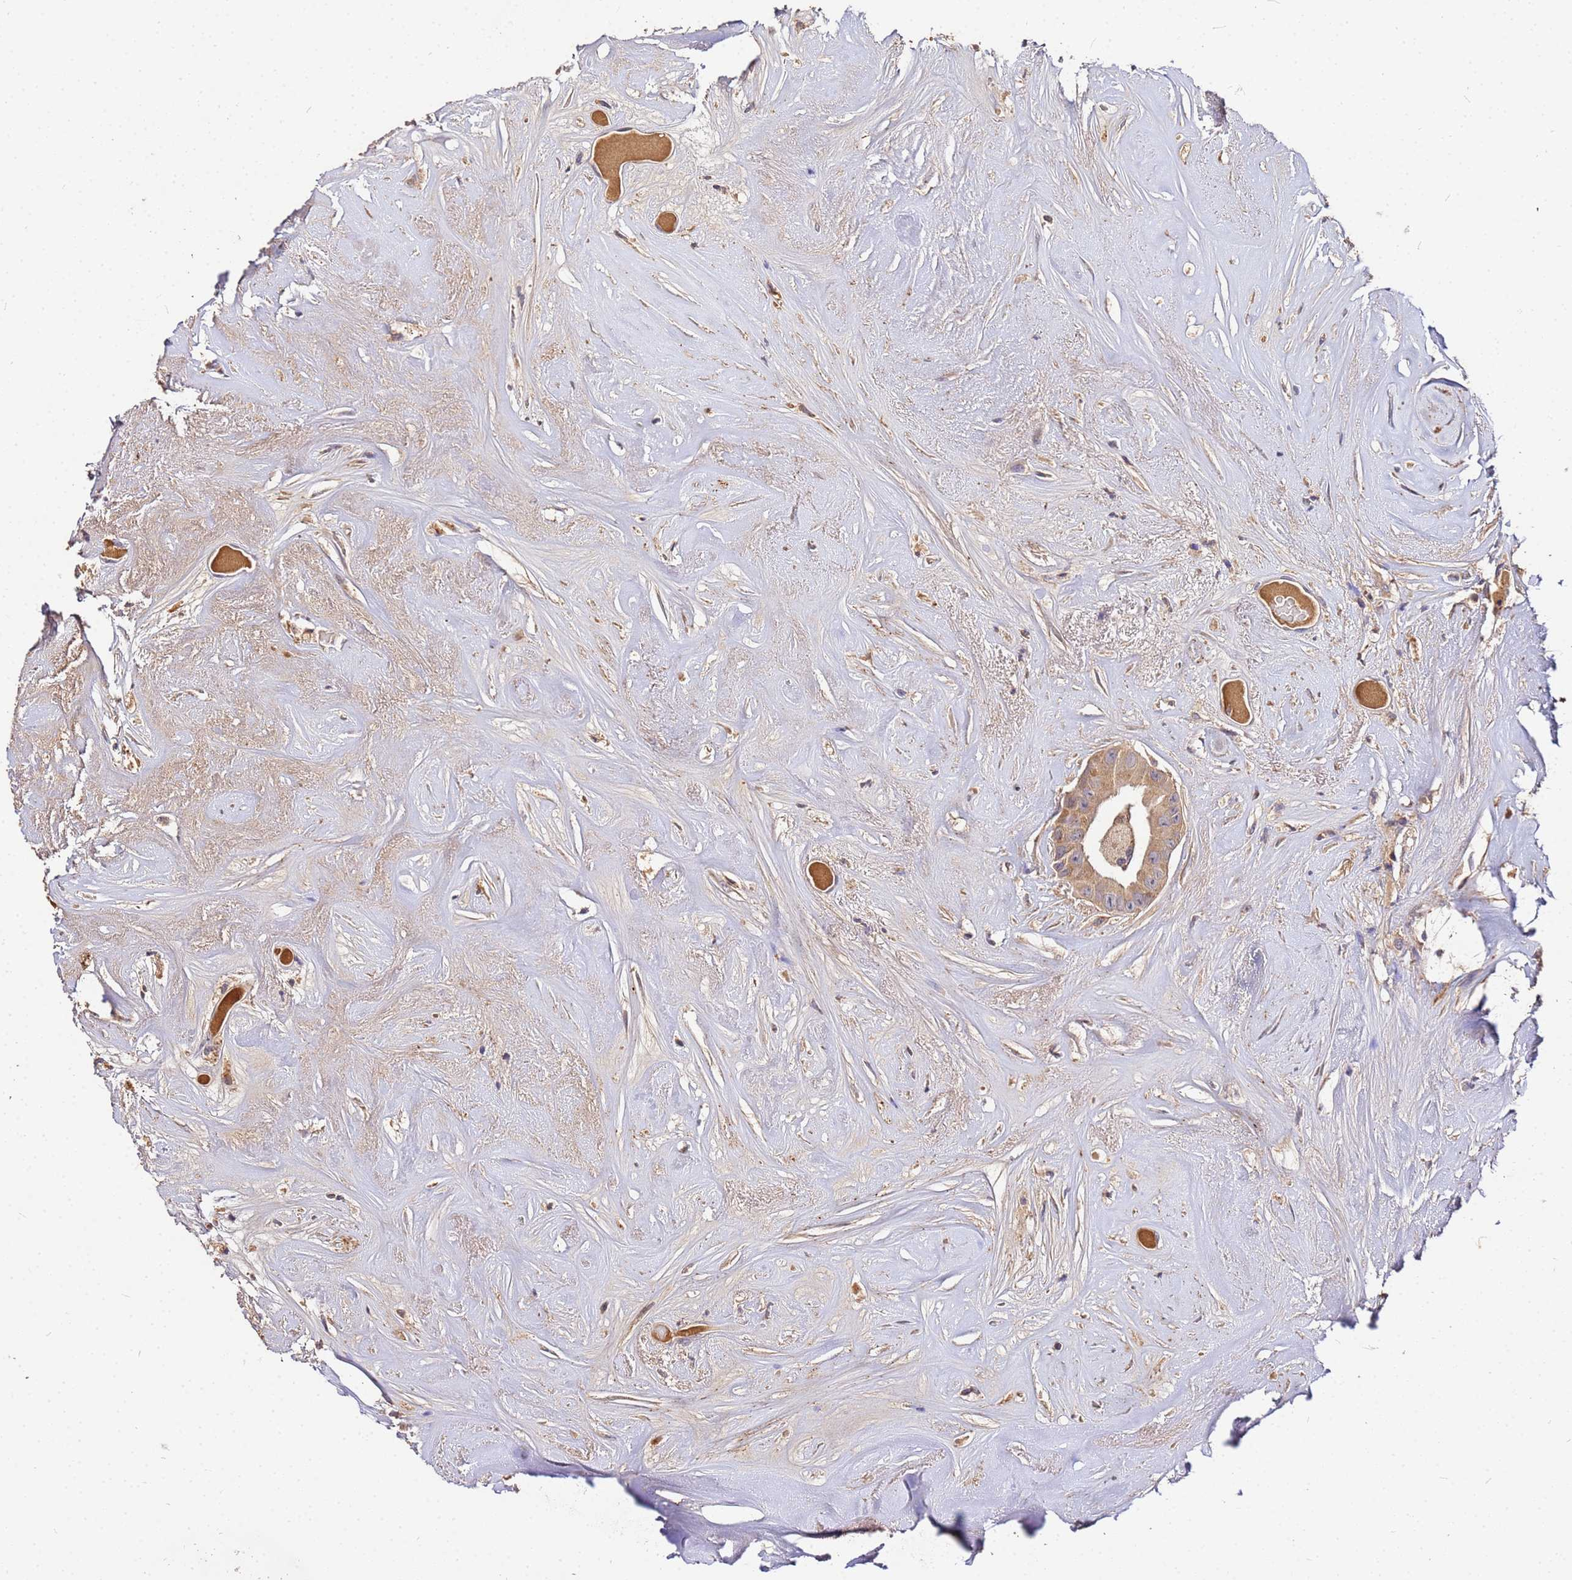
{"staining": {"intensity": "weak", "quantity": ">75%", "location": "cytoplasmic/membranous"}, "tissue": "head and neck cancer", "cell_type": "Tumor cells", "image_type": "cancer", "snomed": [{"axis": "morphology", "description": "Adenocarcinoma, NOS"}, {"axis": "morphology", "description": "Adenocarcinoma, metastatic, NOS"}, {"axis": "topography", "description": "Head-Neck"}], "caption": "An image showing weak cytoplasmic/membranous staining in approximately >75% of tumor cells in metastatic adenocarcinoma (head and neck), as visualized by brown immunohistochemical staining.", "gene": "MTERF1", "patient": {"sex": "male", "age": 75}}